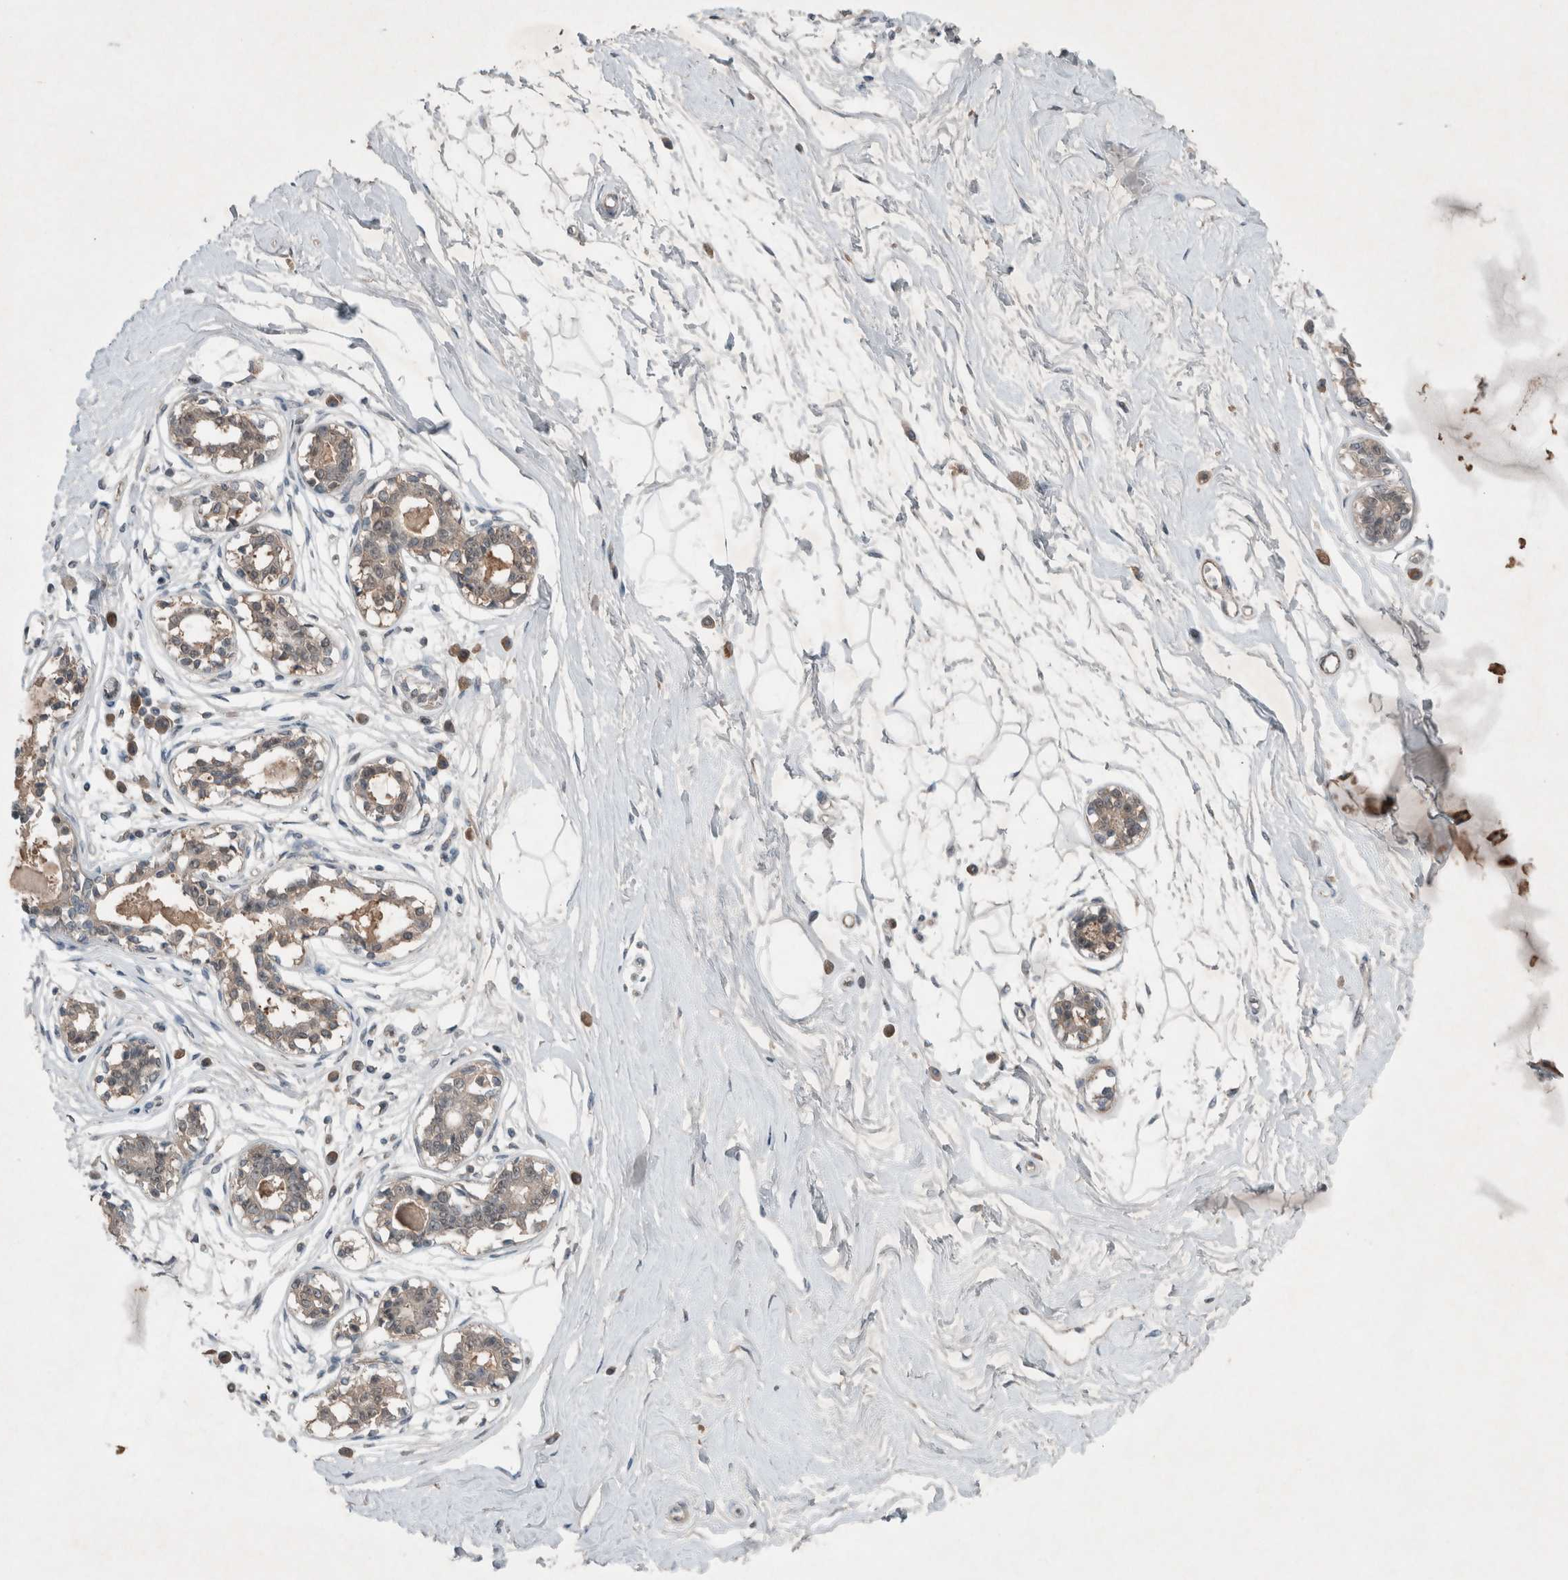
{"staining": {"intensity": "weak", "quantity": "25%-75%", "location": "cytoplasmic/membranous"}, "tissue": "breast", "cell_type": "Adipocytes", "image_type": "normal", "snomed": [{"axis": "morphology", "description": "Normal tissue, NOS"}, {"axis": "topography", "description": "Breast"}], "caption": "Immunohistochemistry (IHC) (DAB (3,3'-diaminobenzidine)) staining of unremarkable human breast displays weak cytoplasmic/membranous protein expression in about 25%-75% of adipocytes.", "gene": "ENSG00000285245", "patient": {"sex": "female", "age": 45}}